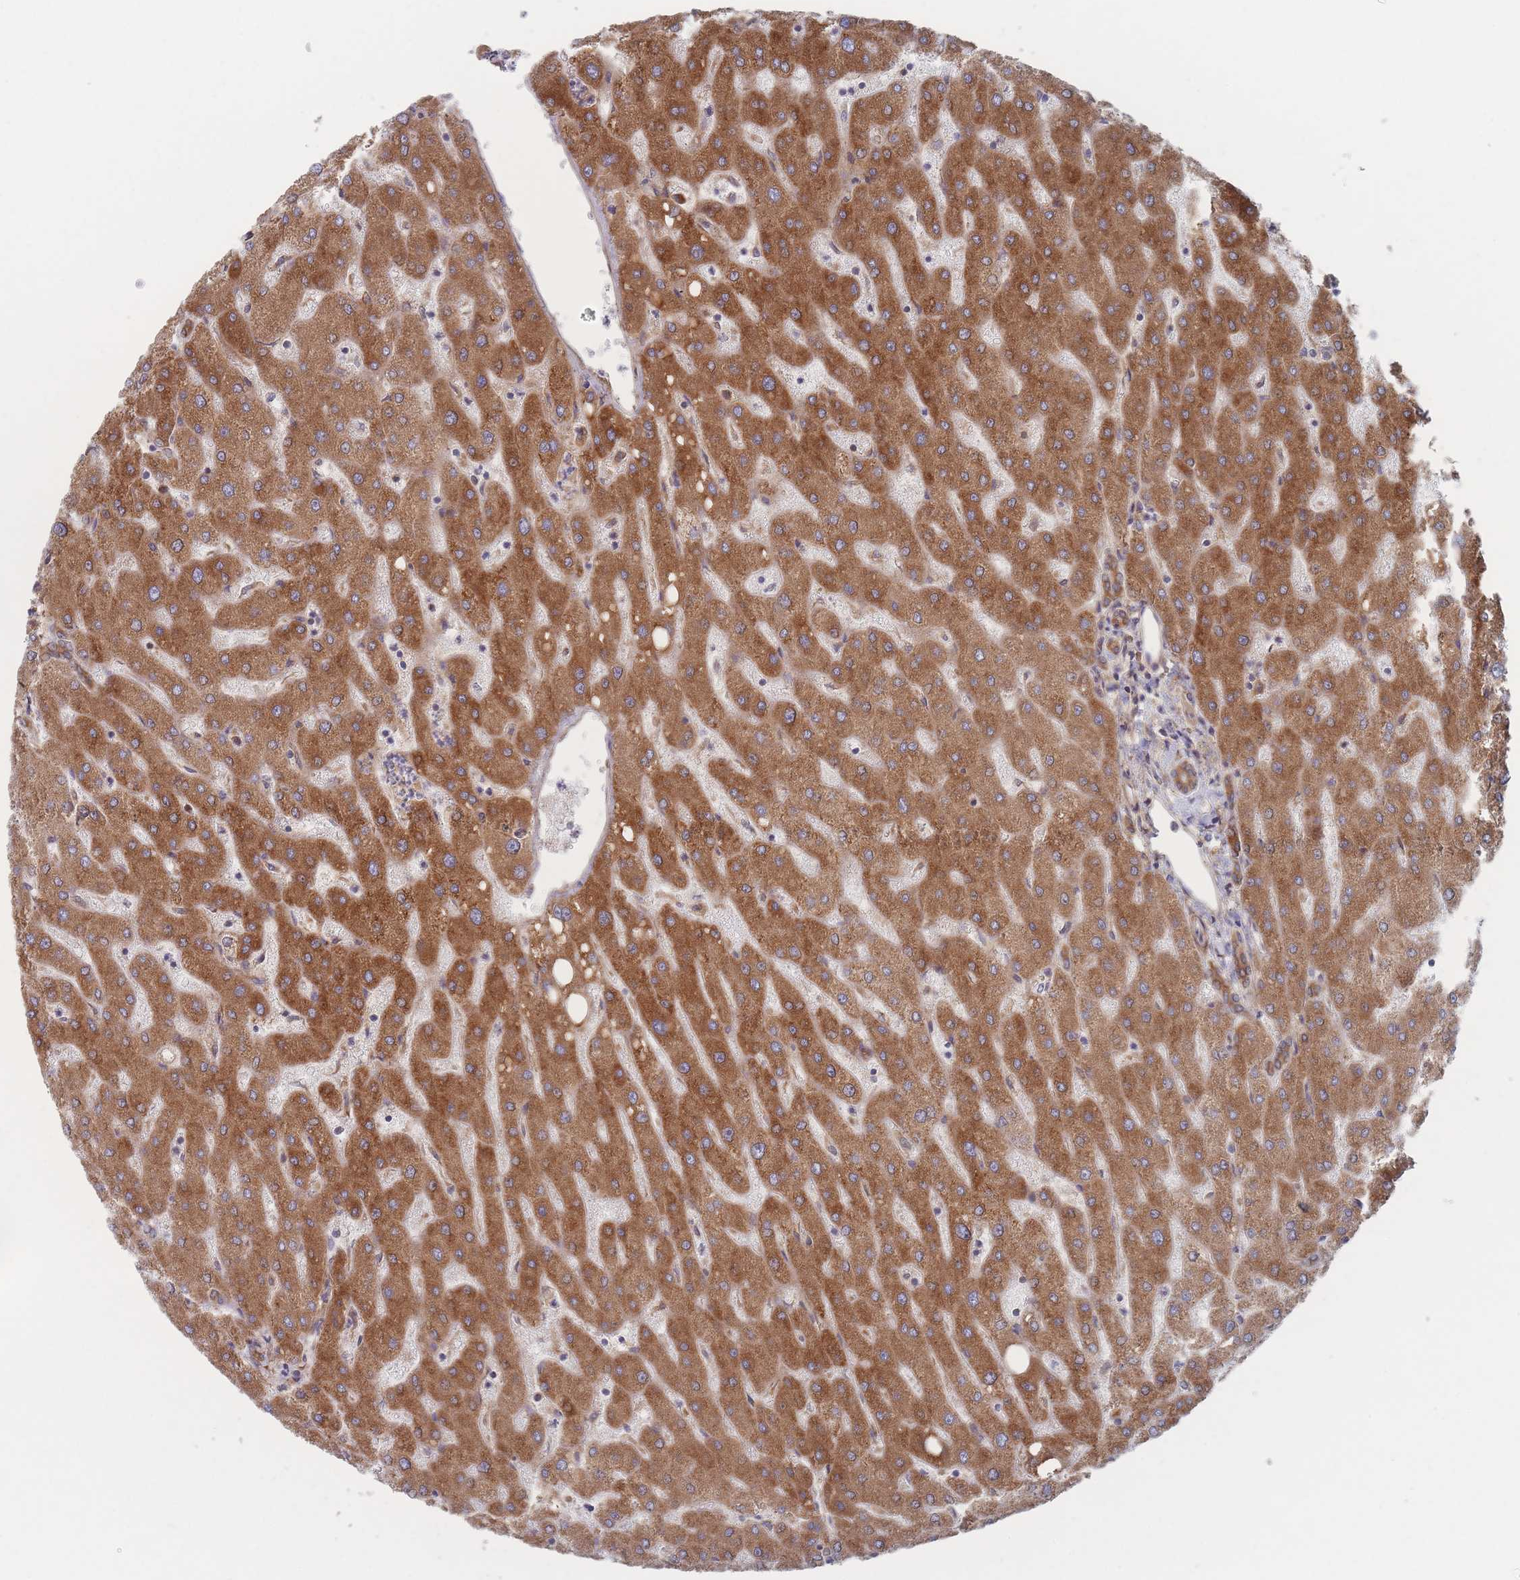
{"staining": {"intensity": "moderate", "quantity": ">75%", "location": "cytoplasmic/membranous"}, "tissue": "liver", "cell_type": "Cholangiocytes", "image_type": "normal", "snomed": [{"axis": "morphology", "description": "Normal tissue, NOS"}, {"axis": "topography", "description": "Liver"}], "caption": "This photomicrograph displays unremarkable liver stained with immunohistochemistry (IHC) to label a protein in brown. The cytoplasmic/membranous of cholangiocytes show moderate positivity for the protein. Nuclei are counter-stained blue.", "gene": "KDSR", "patient": {"sex": "male", "age": 67}}